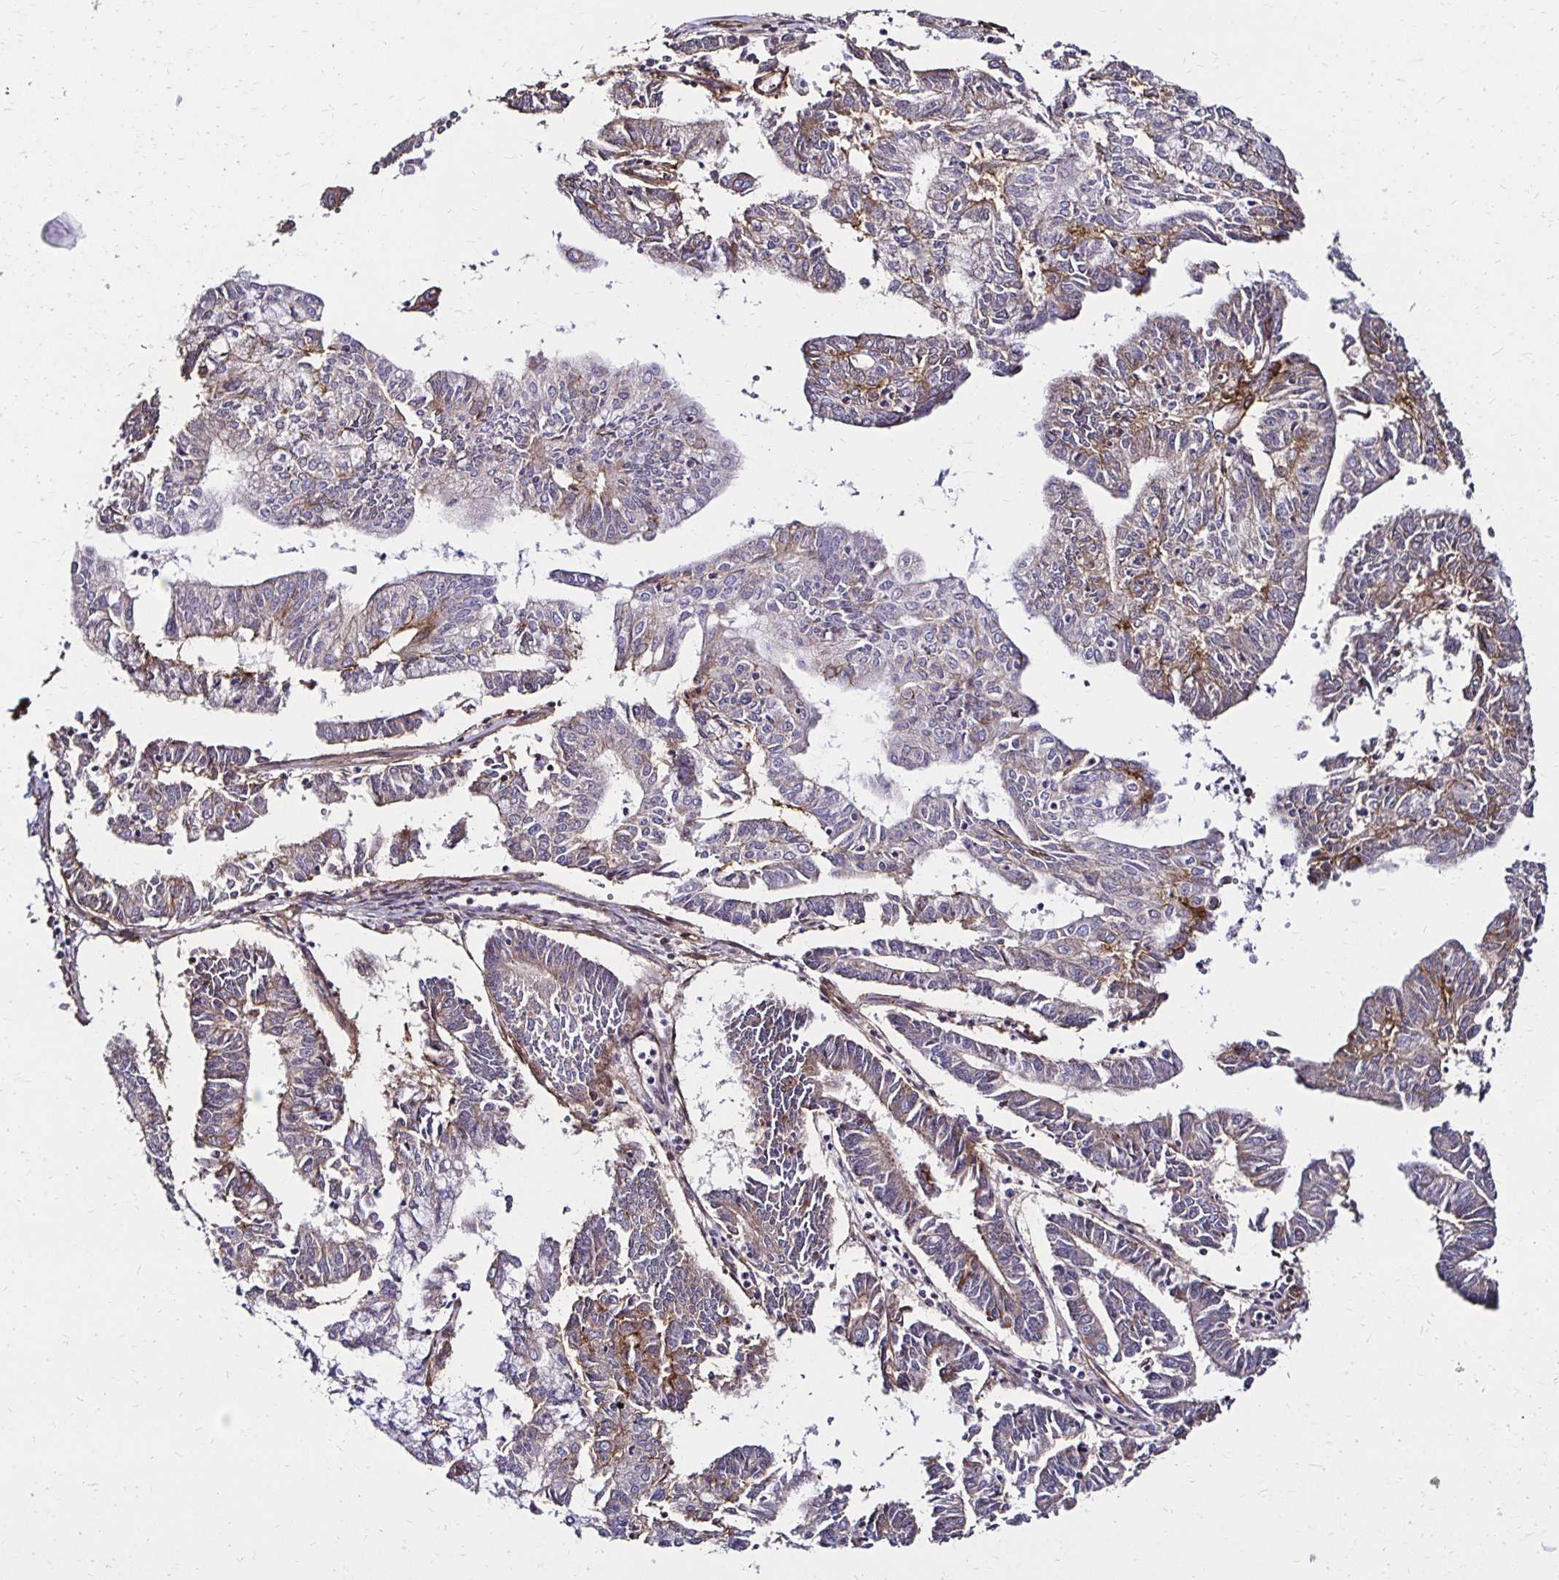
{"staining": {"intensity": "negative", "quantity": "none", "location": "none"}, "tissue": "endometrial cancer", "cell_type": "Tumor cells", "image_type": "cancer", "snomed": [{"axis": "morphology", "description": "Adenocarcinoma, NOS"}, {"axis": "topography", "description": "Endometrium"}], "caption": "Immunohistochemical staining of endometrial cancer (adenocarcinoma) demonstrates no significant expression in tumor cells.", "gene": "ITGB1", "patient": {"sex": "female", "age": 61}}